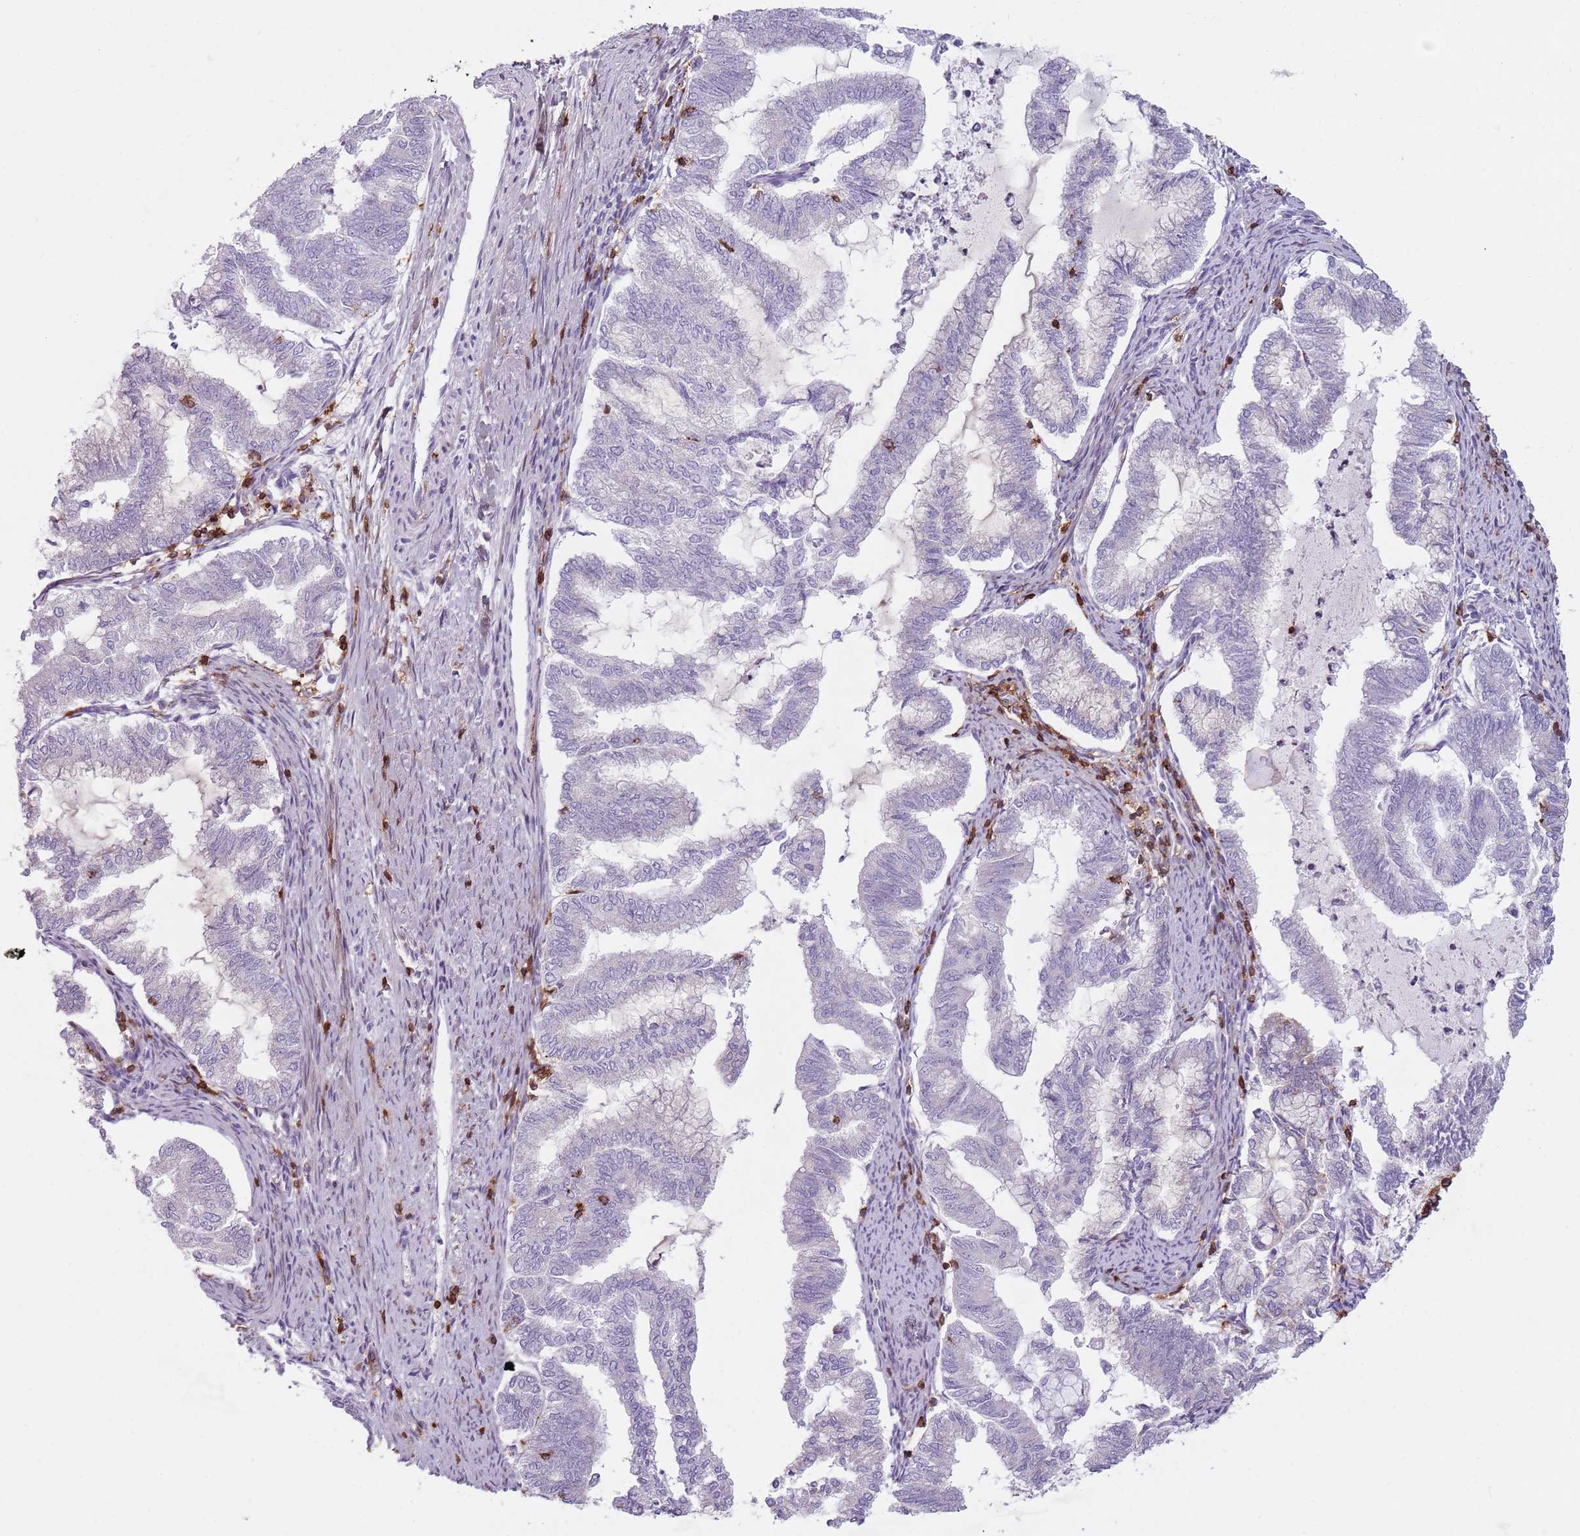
{"staining": {"intensity": "negative", "quantity": "none", "location": "none"}, "tissue": "endometrial cancer", "cell_type": "Tumor cells", "image_type": "cancer", "snomed": [{"axis": "morphology", "description": "Adenocarcinoma, NOS"}, {"axis": "topography", "description": "Endometrium"}], "caption": "DAB immunohistochemical staining of endometrial cancer displays no significant expression in tumor cells.", "gene": "ZNF583", "patient": {"sex": "female", "age": 79}}